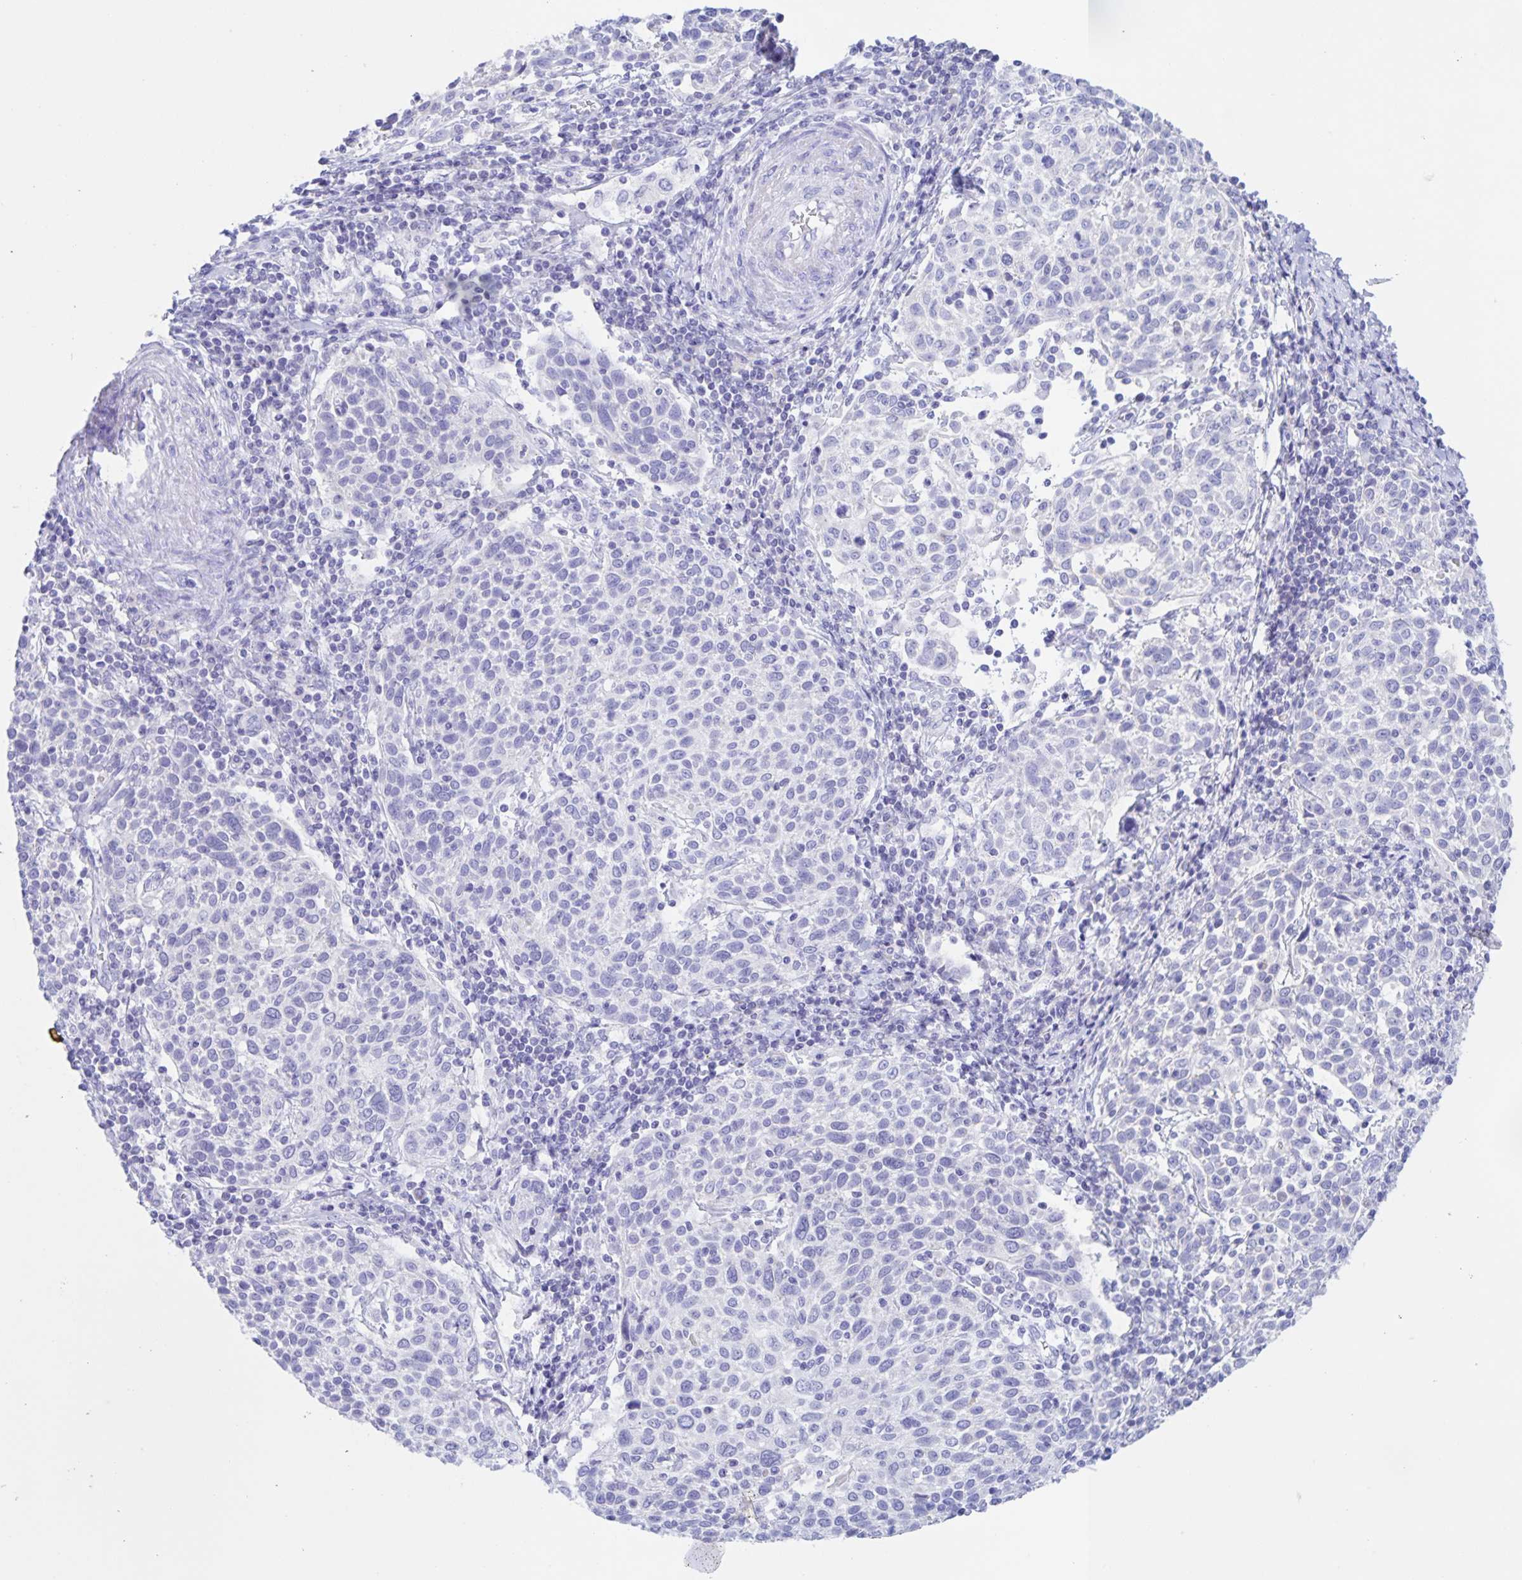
{"staining": {"intensity": "negative", "quantity": "none", "location": "none"}, "tissue": "cervical cancer", "cell_type": "Tumor cells", "image_type": "cancer", "snomed": [{"axis": "morphology", "description": "Squamous cell carcinoma, NOS"}, {"axis": "topography", "description": "Cervix"}], "caption": "Cervical squamous cell carcinoma stained for a protein using IHC demonstrates no staining tumor cells.", "gene": "CATSPER4", "patient": {"sex": "female", "age": 61}}